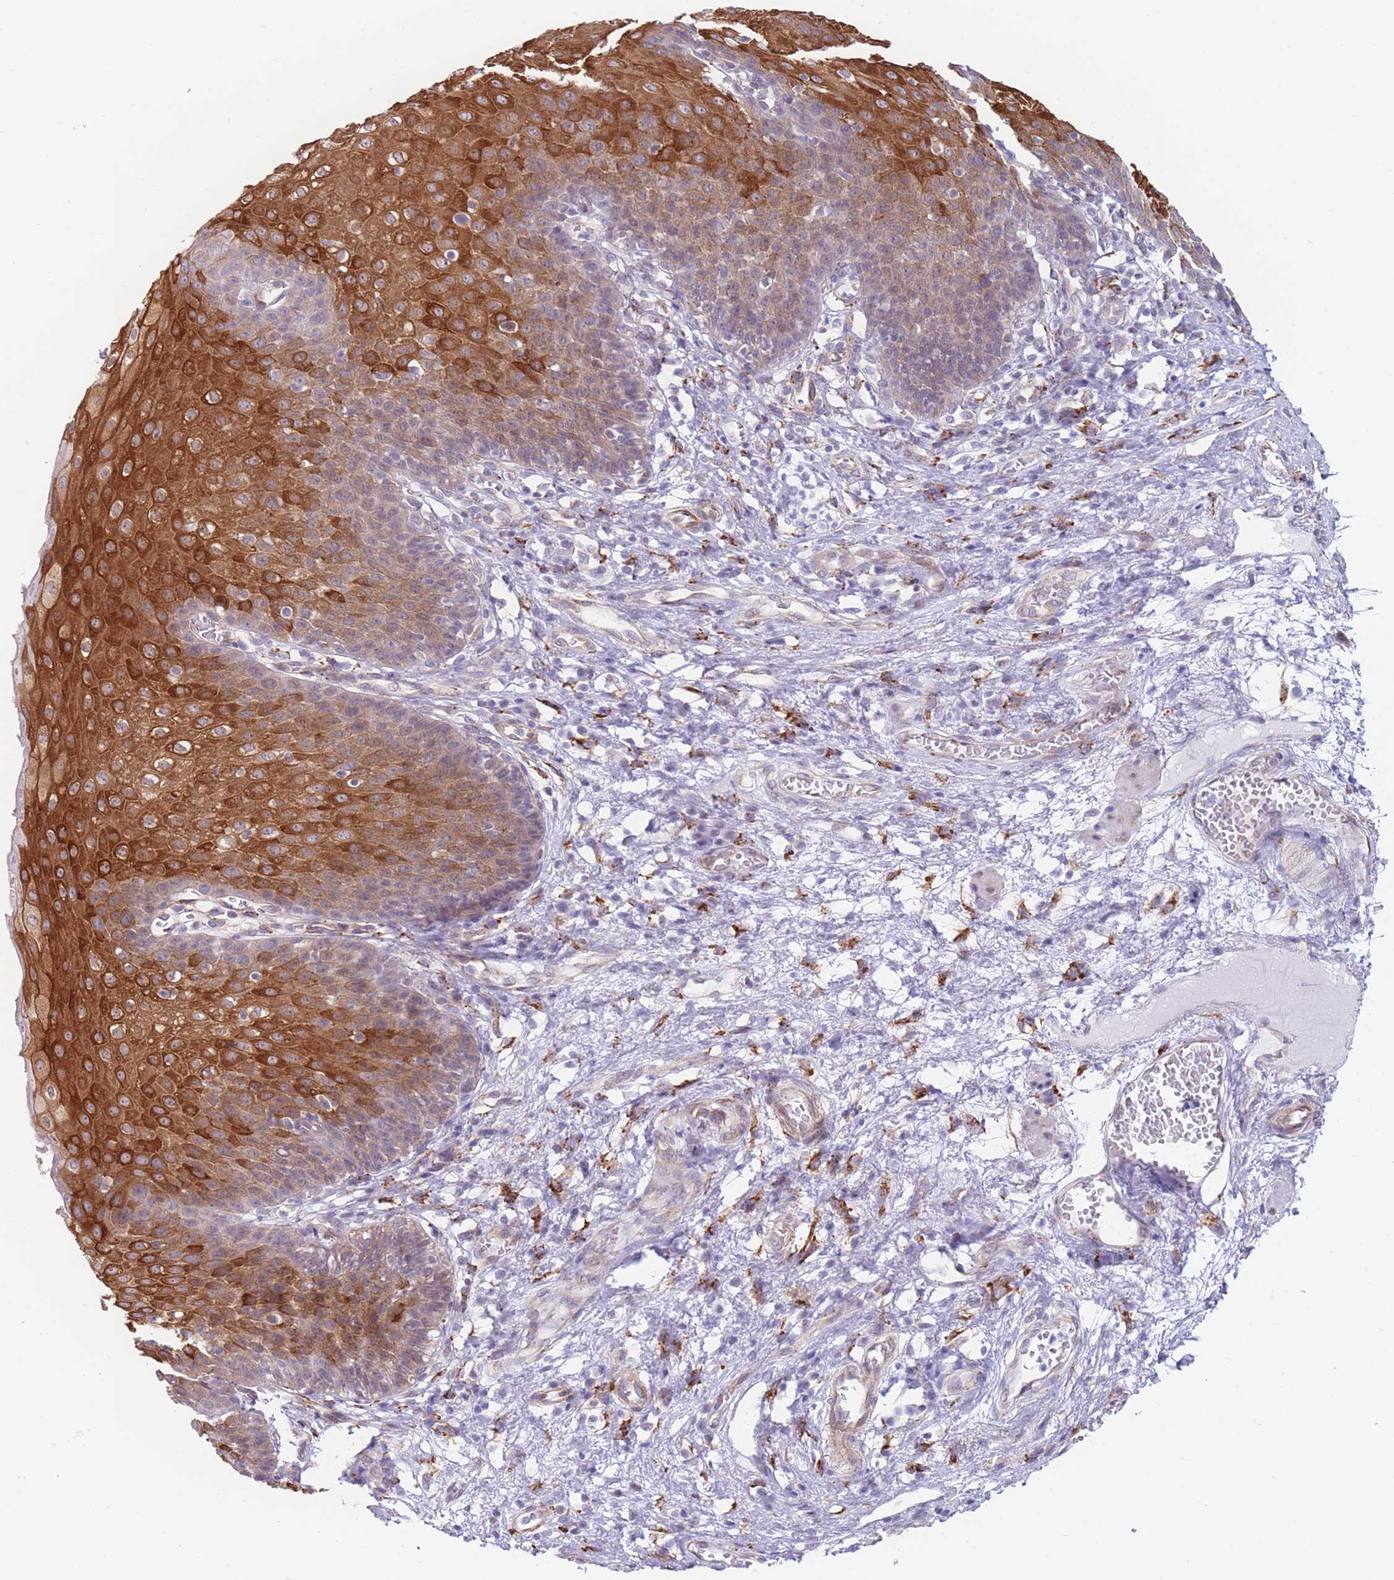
{"staining": {"intensity": "strong", "quantity": "25%-75%", "location": "cytoplasmic/membranous"}, "tissue": "esophagus", "cell_type": "Squamous epithelial cells", "image_type": "normal", "snomed": [{"axis": "morphology", "description": "Normal tissue, NOS"}, {"axis": "topography", "description": "Esophagus"}], "caption": "Protein analysis of unremarkable esophagus shows strong cytoplasmic/membranous staining in about 25%-75% of squamous epithelial cells. (Stains: DAB (3,3'-diaminobenzidine) in brown, nuclei in blue, Microscopy: brightfield microscopy at high magnification).", "gene": "AK9", "patient": {"sex": "male", "age": 71}}